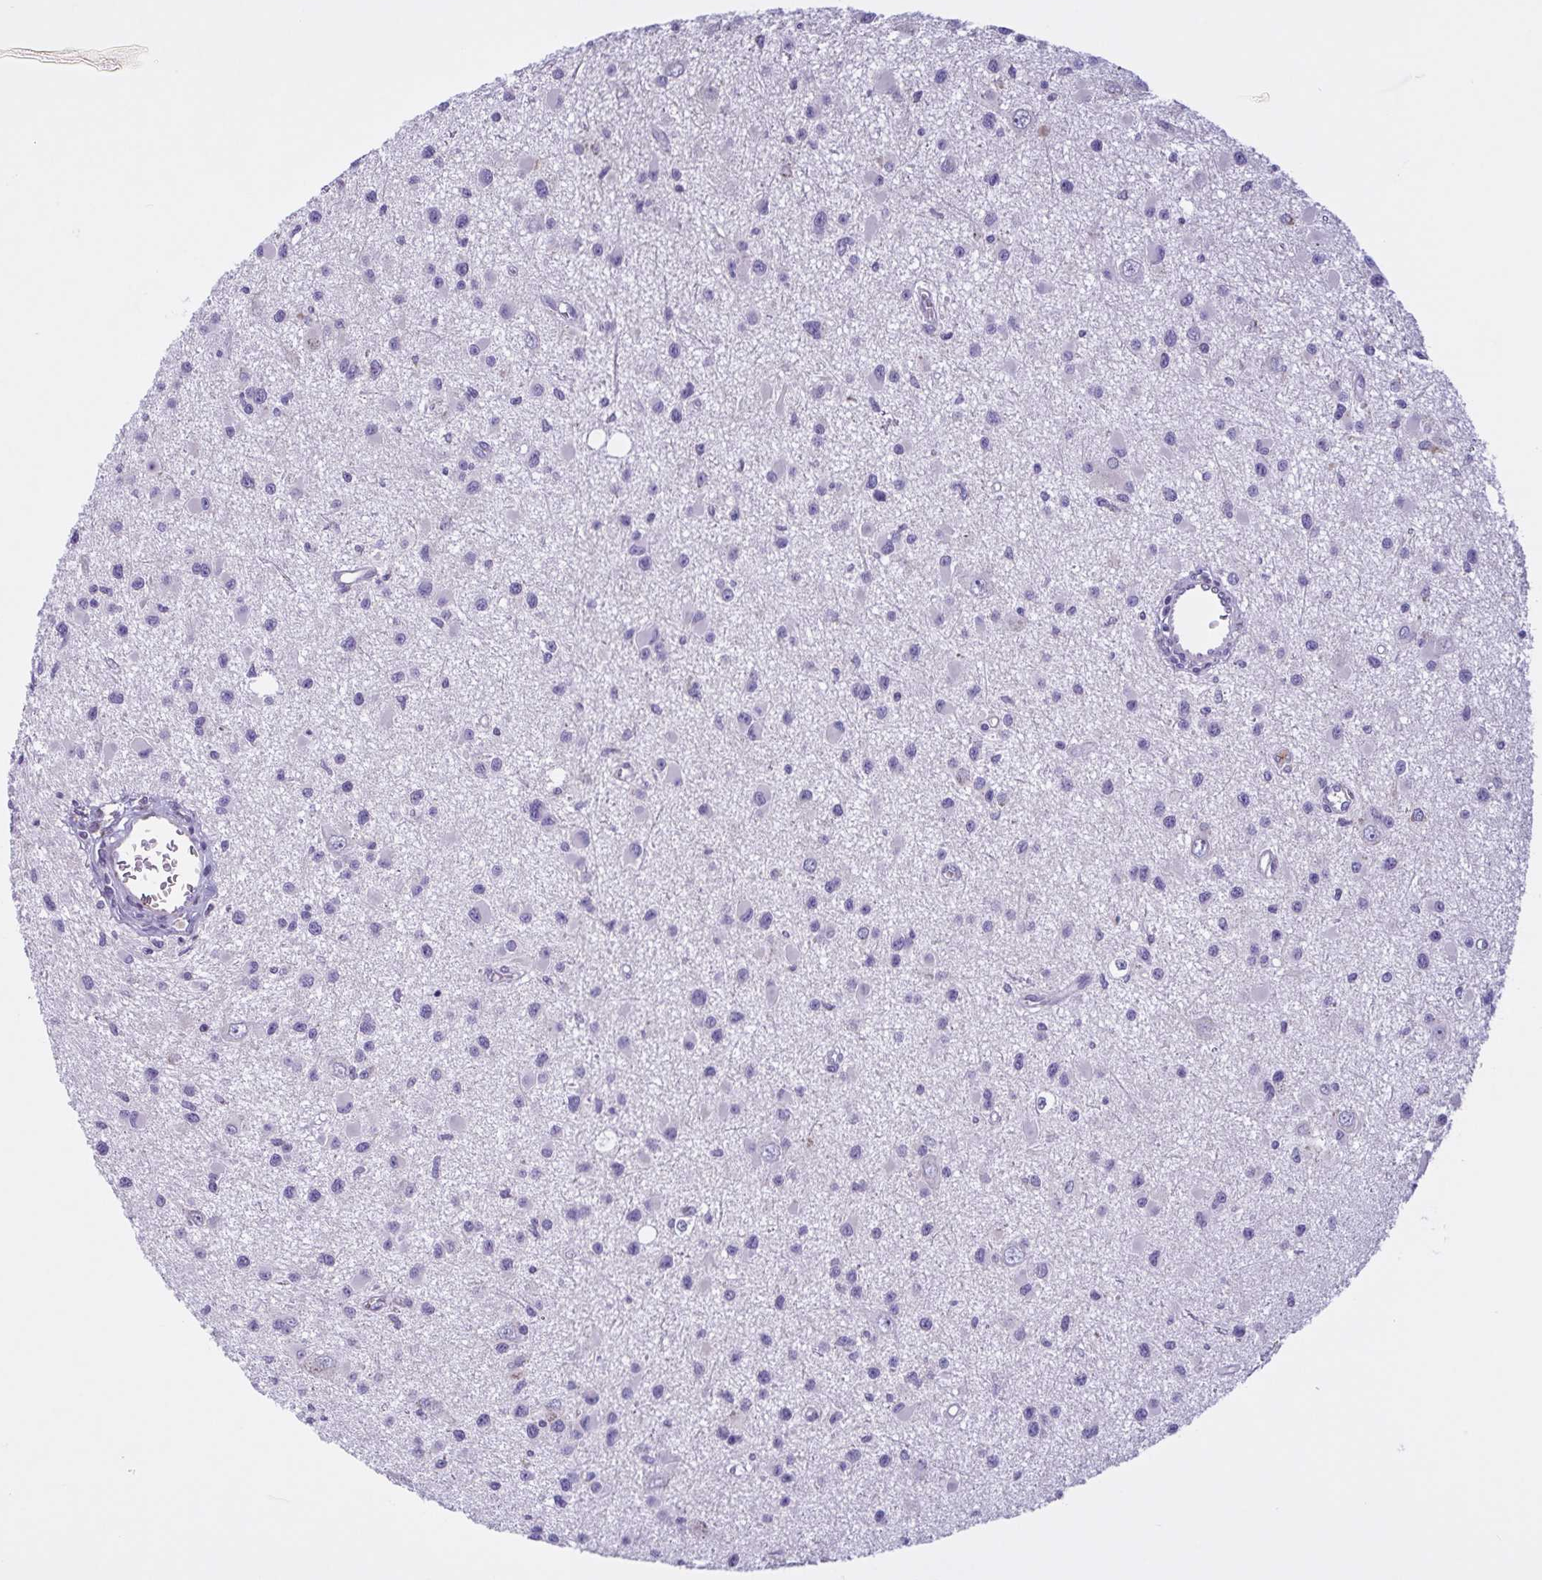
{"staining": {"intensity": "negative", "quantity": "none", "location": "none"}, "tissue": "glioma", "cell_type": "Tumor cells", "image_type": "cancer", "snomed": [{"axis": "morphology", "description": "Glioma, malignant, High grade"}, {"axis": "topography", "description": "Brain"}], "caption": "The histopathology image displays no significant staining in tumor cells of high-grade glioma (malignant).", "gene": "F13B", "patient": {"sex": "male", "age": 54}}